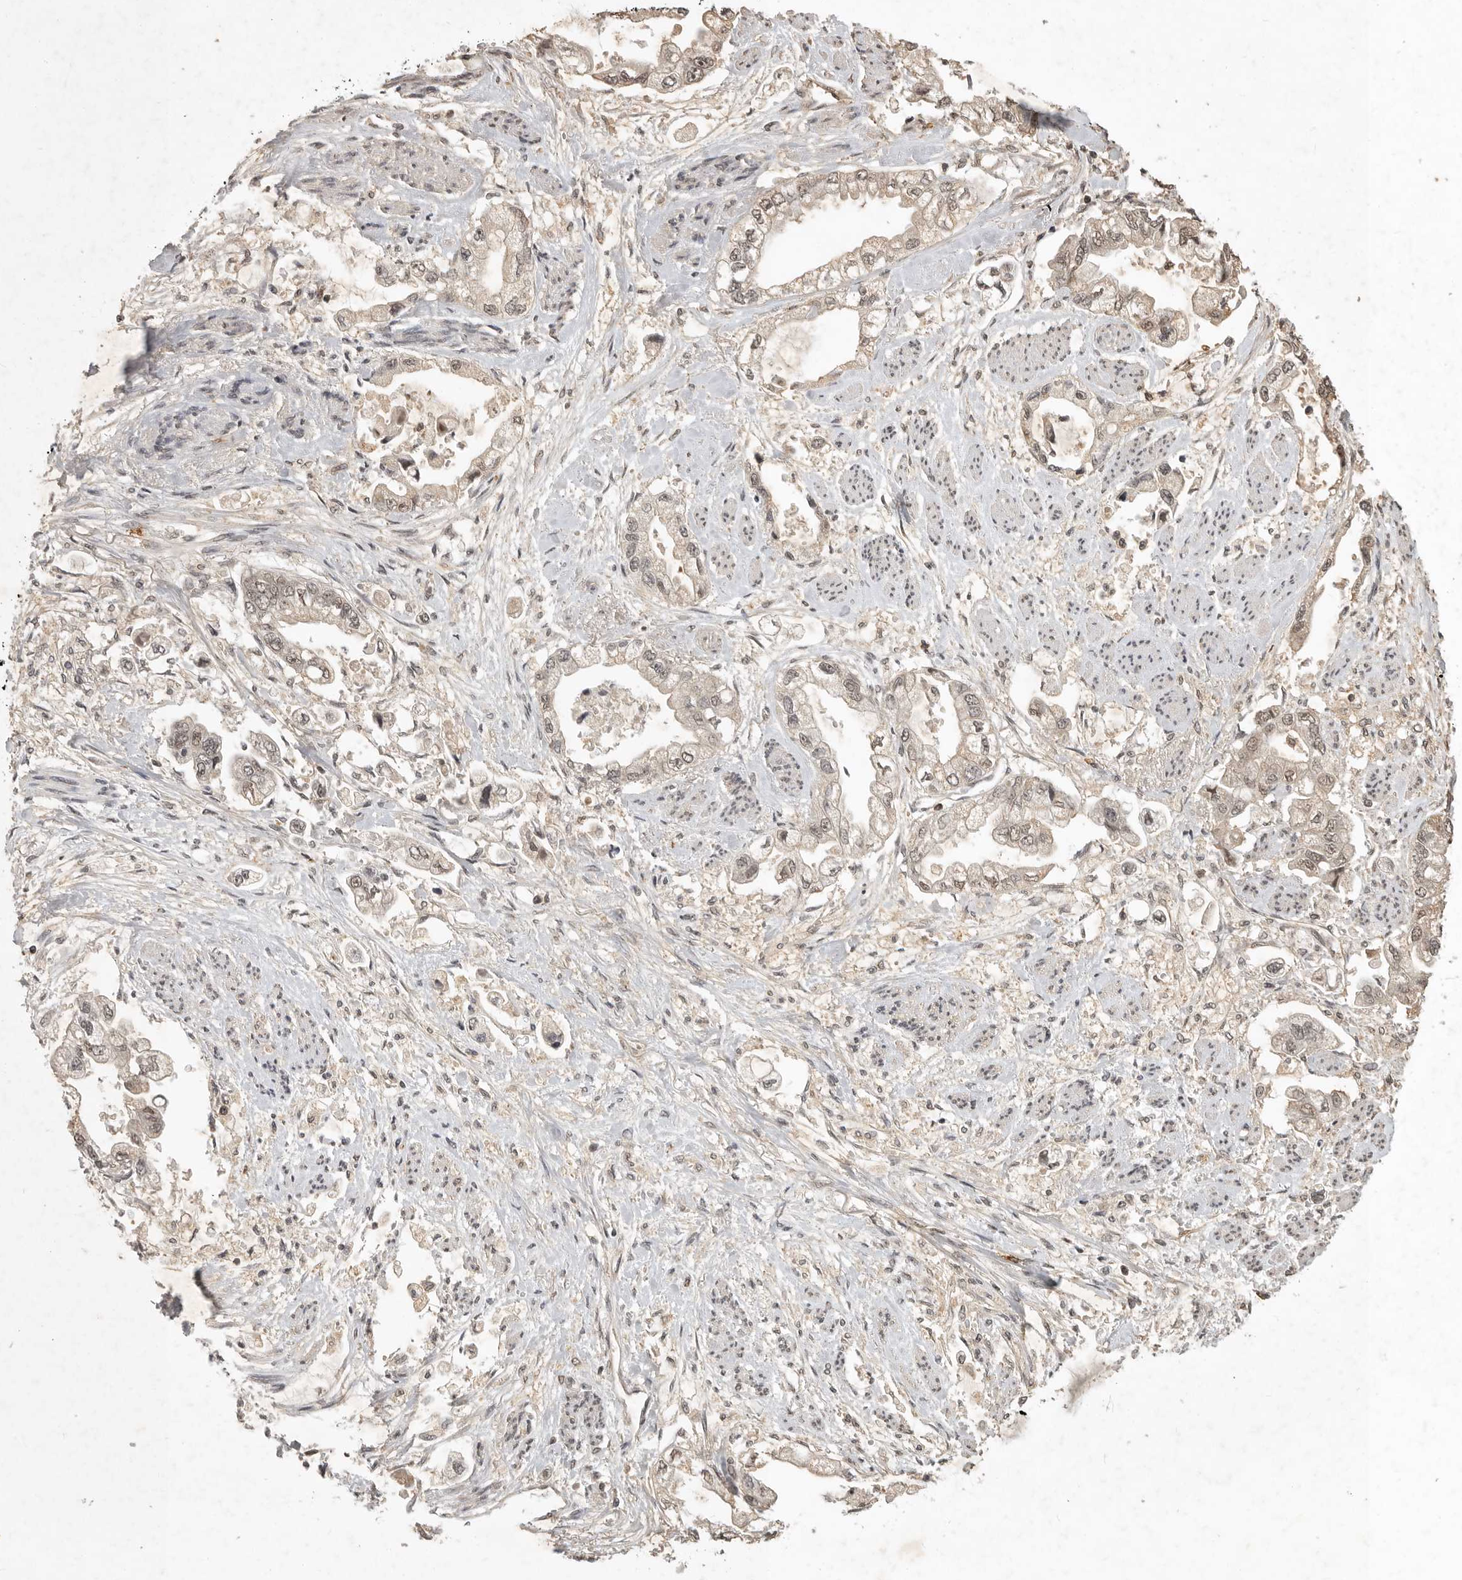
{"staining": {"intensity": "weak", "quantity": ">75%", "location": "nuclear"}, "tissue": "stomach cancer", "cell_type": "Tumor cells", "image_type": "cancer", "snomed": [{"axis": "morphology", "description": "Adenocarcinoma, NOS"}, {"axis": "topography", "description": "Stomach"}], "caption": "Immunohistochemistry (IHC) of human stomach cancer (adenocarcinoma) shows low levels of weak nuclear staining in about >75% of tumor cells.", "gene": "CBLL1", "patient": {"sex": "male", "age": 62}}